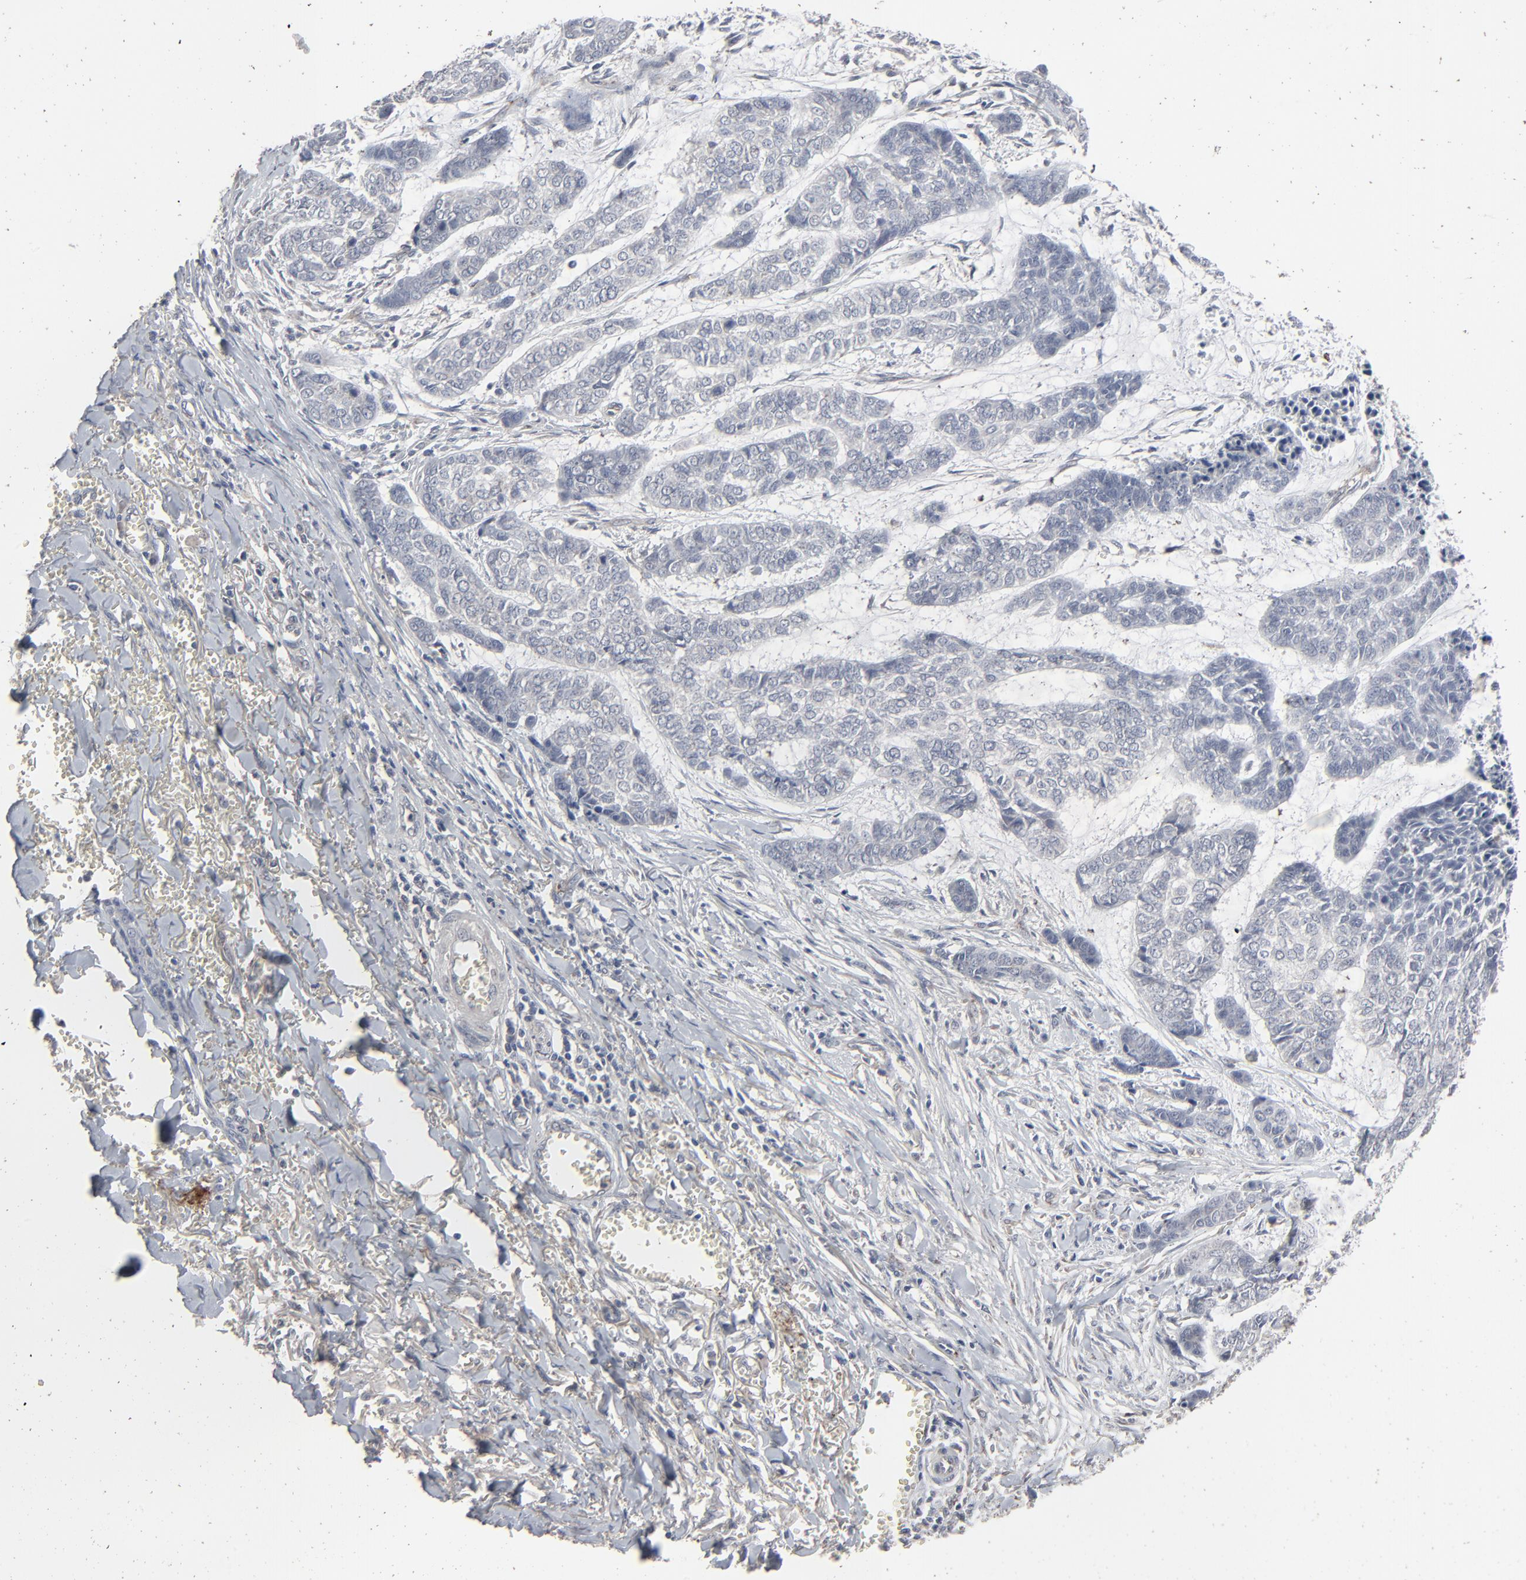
{"staining": {"intensity": "negative", "quantity": "none", "location": "none"}, "tissue": "skin cancer", "cell_type": "Tumor cells", "image_type": "cancer", "snomed": [{"axis": "morphology", "description": "Basal cell carcinoma"}, {"axis": "topography", "description": "Skin"}], "caption": "Immunohistochemical staining of skin cancer demonstrates no significant positivity in tumor cells.", "gene": "JAM3", "patient": {"sex": "female", "age": 64}}